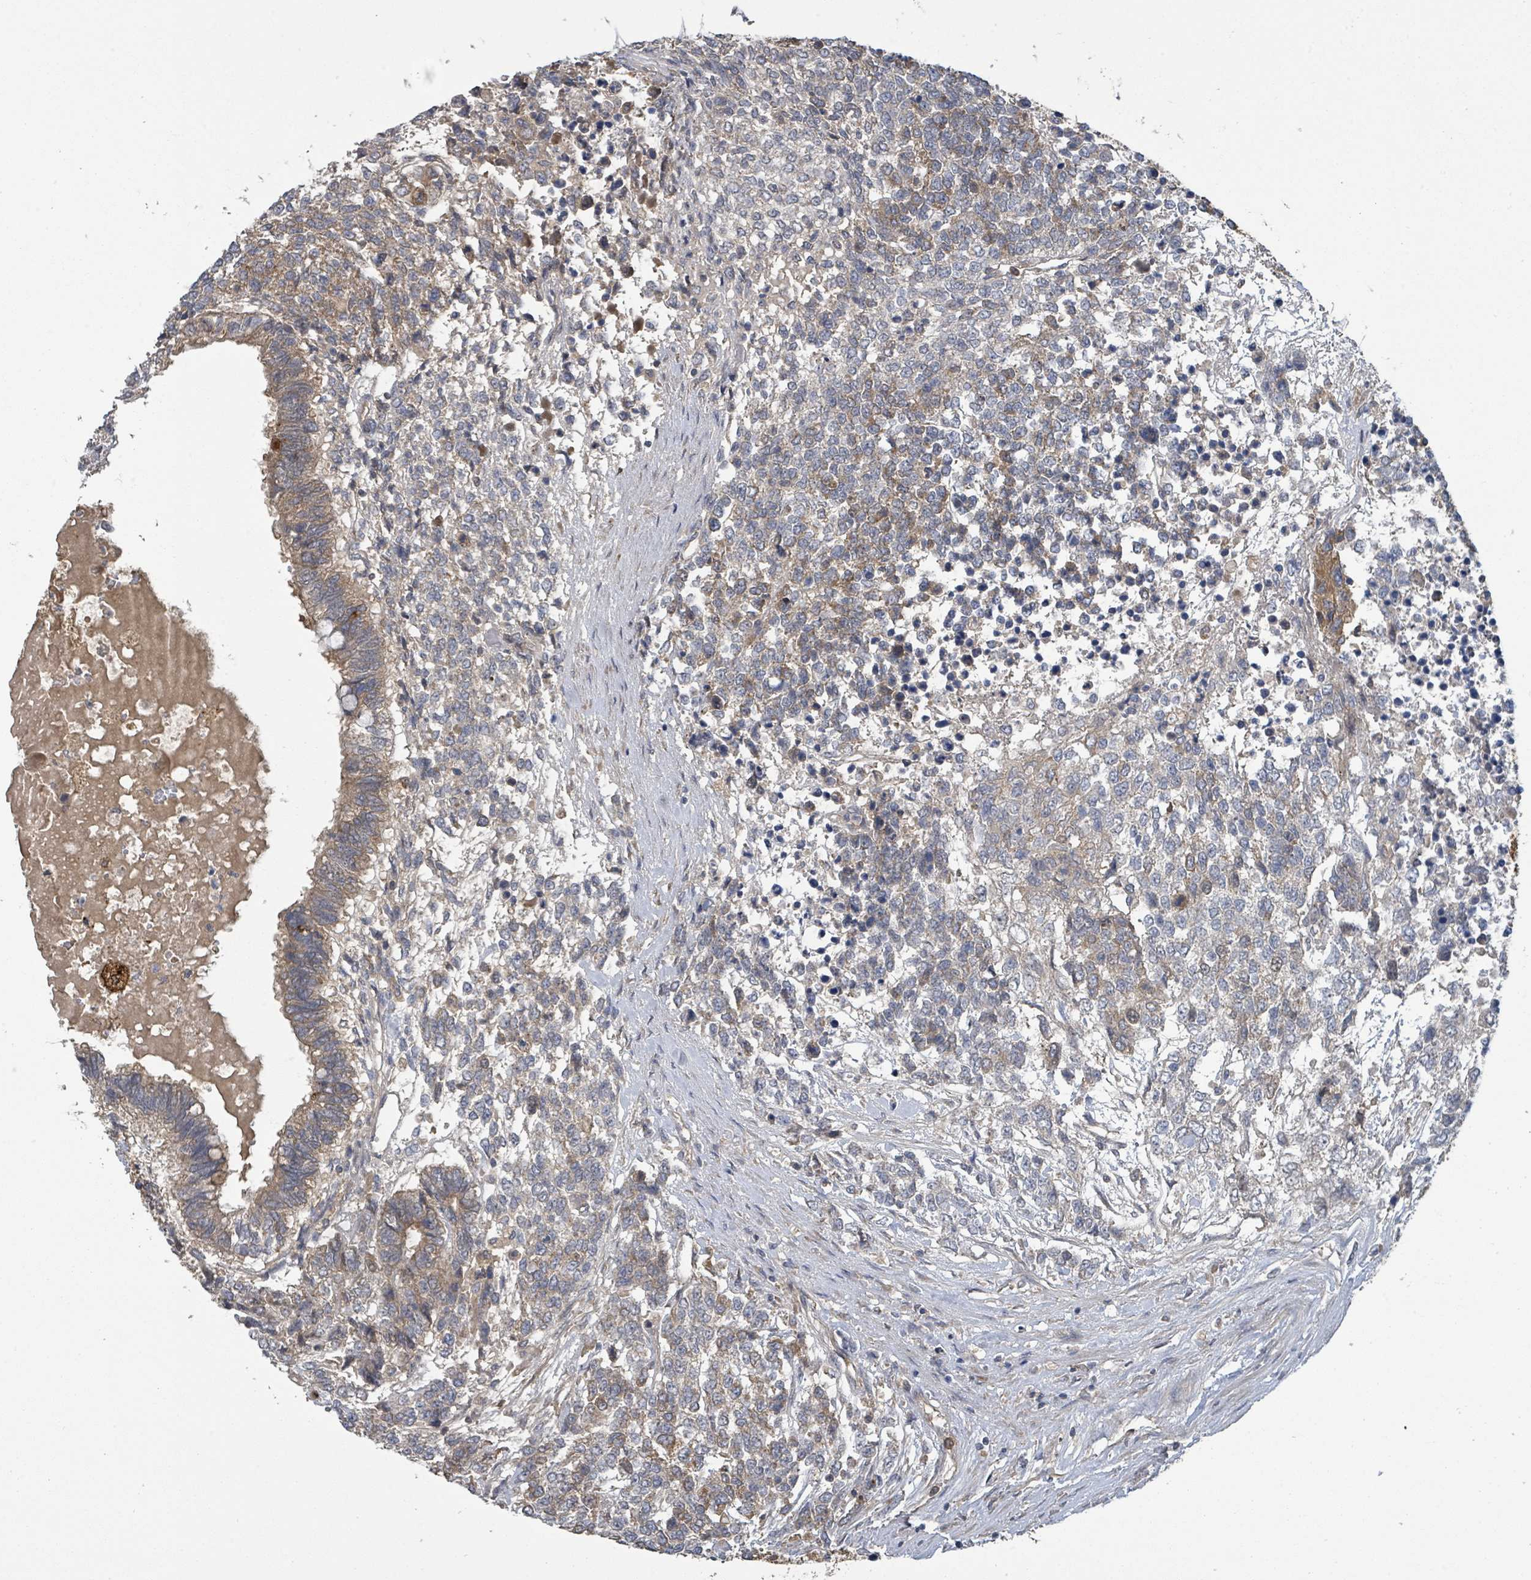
{"staining": {"intensity": "moderate", "quantity": "25%-75%", "location": "cytoplasmic/membranous"}, "tissue": "testis cancer", "cell_type": "Tumor cells", "image_type": "cancer", "snomed": [{"axis": "morphology", "description": "Carcinoma, Embryonal, NOS"}, {"axis": "topography", "description": "Testis"}], "caption": "Testis embryonal carcinoma stained with DAB IHC exhibits medium levels of moderate cytoplasmic/membranous expression in about 25%-75% of tumor cells.", "gene": "CCDC121", "patient": {"sex": "male", "age": 23}}